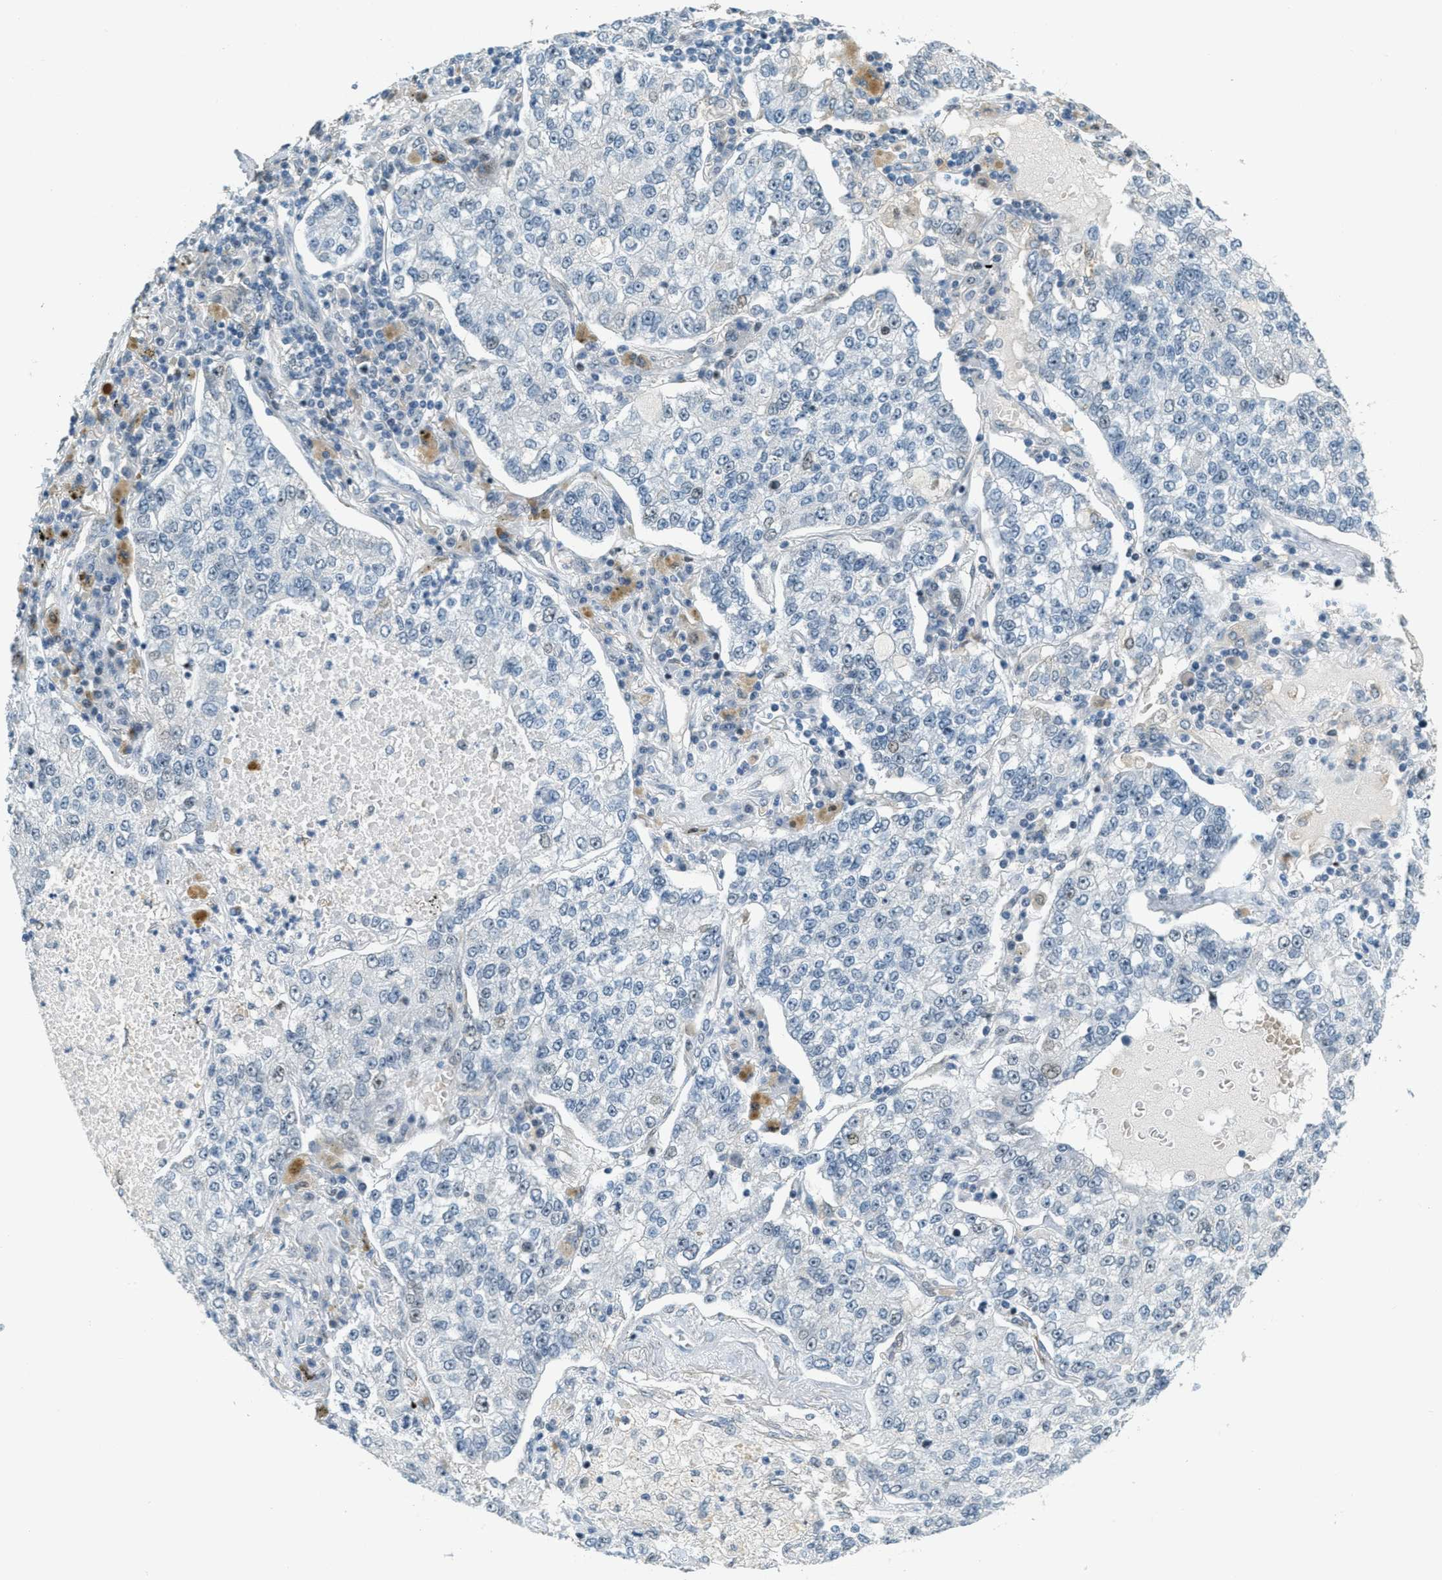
{"staining": {"intensity": "negative", "quantity": "none", "location": "none"}, "tissue": "lung cancer", "cell_type": "Tumor cells", "image_type": "cancer", "snomed": [{"axis": "morphology", "description": "Adenocarcinoma, NOS"}, {"axis": "topography", "description": "Lung"}], "caption": "Immunohistochemical staining of lung adenocarcinoma reveals no significant positivity in tumor cells.", "gene": "ZDHHC23", "patient": {"sex": "male", "age": 49}}